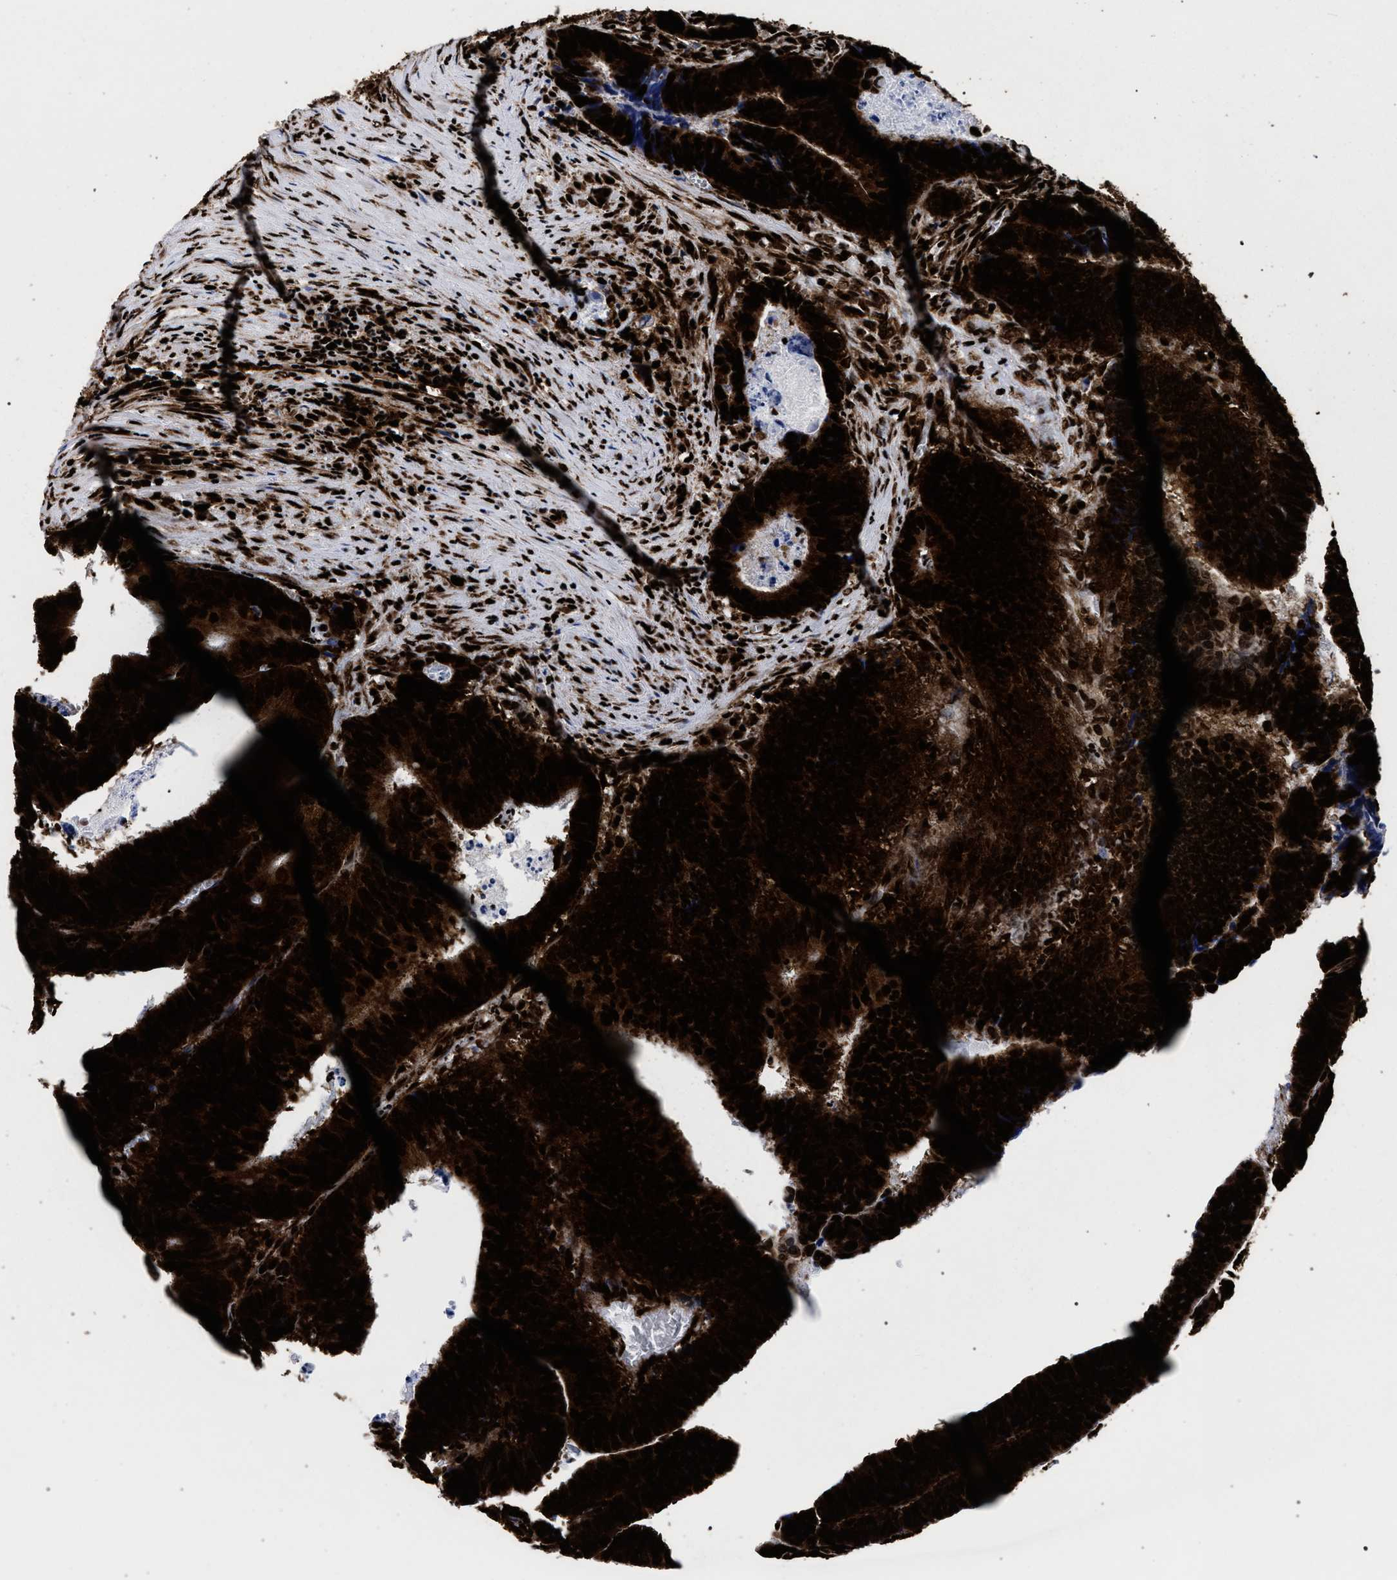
{"staining": {"intensity": "strong", "quantity": ">75%", "location": "cytoplasmic/membranous,nuclear"}, "tissue": "colorectal cancer", "cell_type": "Tumor cells", "image_type": "cancer", "snomed": [{"axis": "morphology", "description": "Adenocarcinoma, NOS"}, {"axis": "topography", "description": "Colon"}], "caption": "Immunohistochemical staining of adenocarcinoma (colorectal) demonstrates high levels of strong cytoplasmic/membranous and nuclear staining in about >75% of tumor cells. Immunohistochemistry (ihc) stains the protein in brown and the nuclei are stained blue.", "gene": "HNRNPA1", "patient": {"sex": "male", "age": 72}}